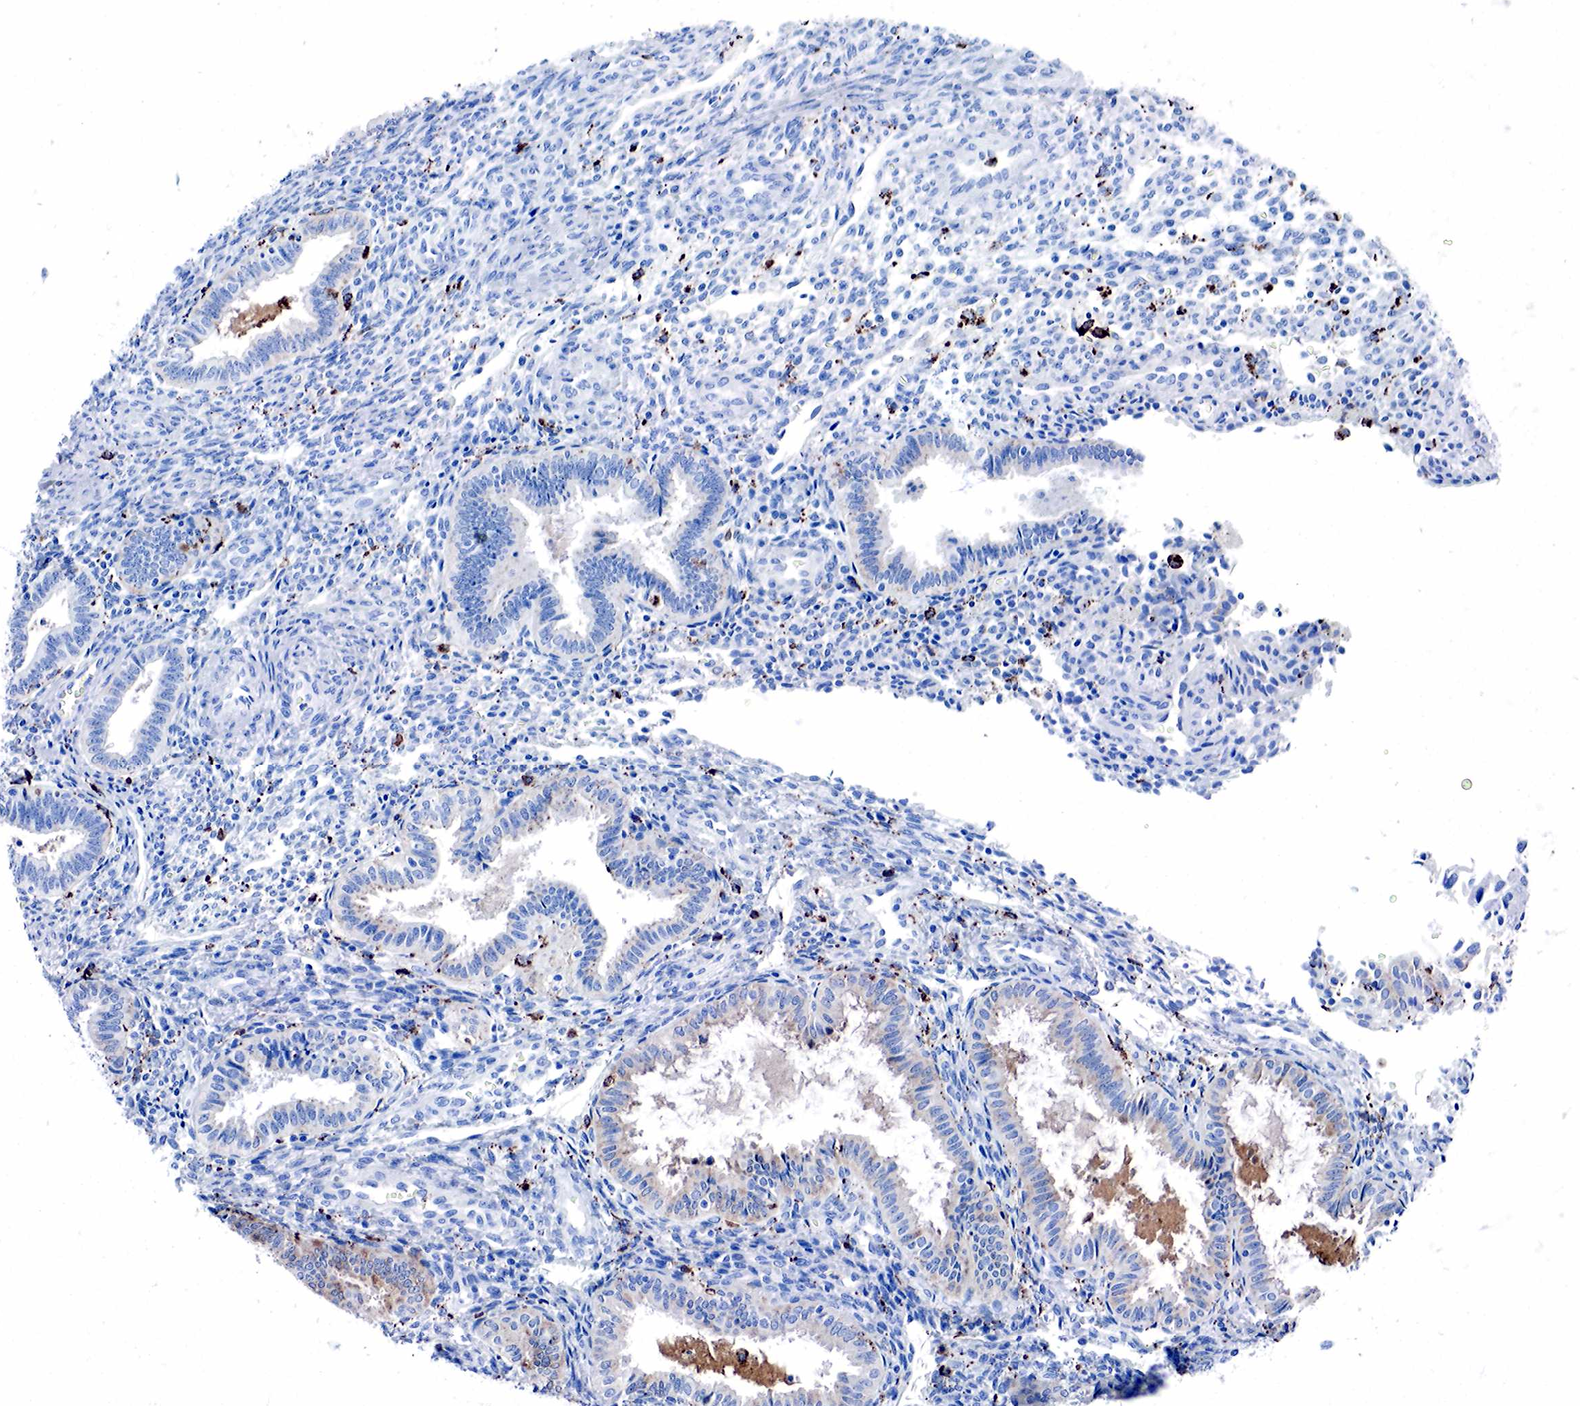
{"staining": {"intensity": "negative", "quantity": "none", "location": "none"}, "tissue": "endometrium", "cell_type": "Cells in endometrial stroma", "image_type": "normal", "snomed": [{"axis": "morphology", "description": "Normal tissue, NOS"}, {"axis": "topography", "description": "Endometrium"}], "caption": "Immunohistochemistry of normal endometrium reveals no positivity in cells in endometrial stroma.", "gene": "CD68", "patient": {"sex": "female", "age": 36}}